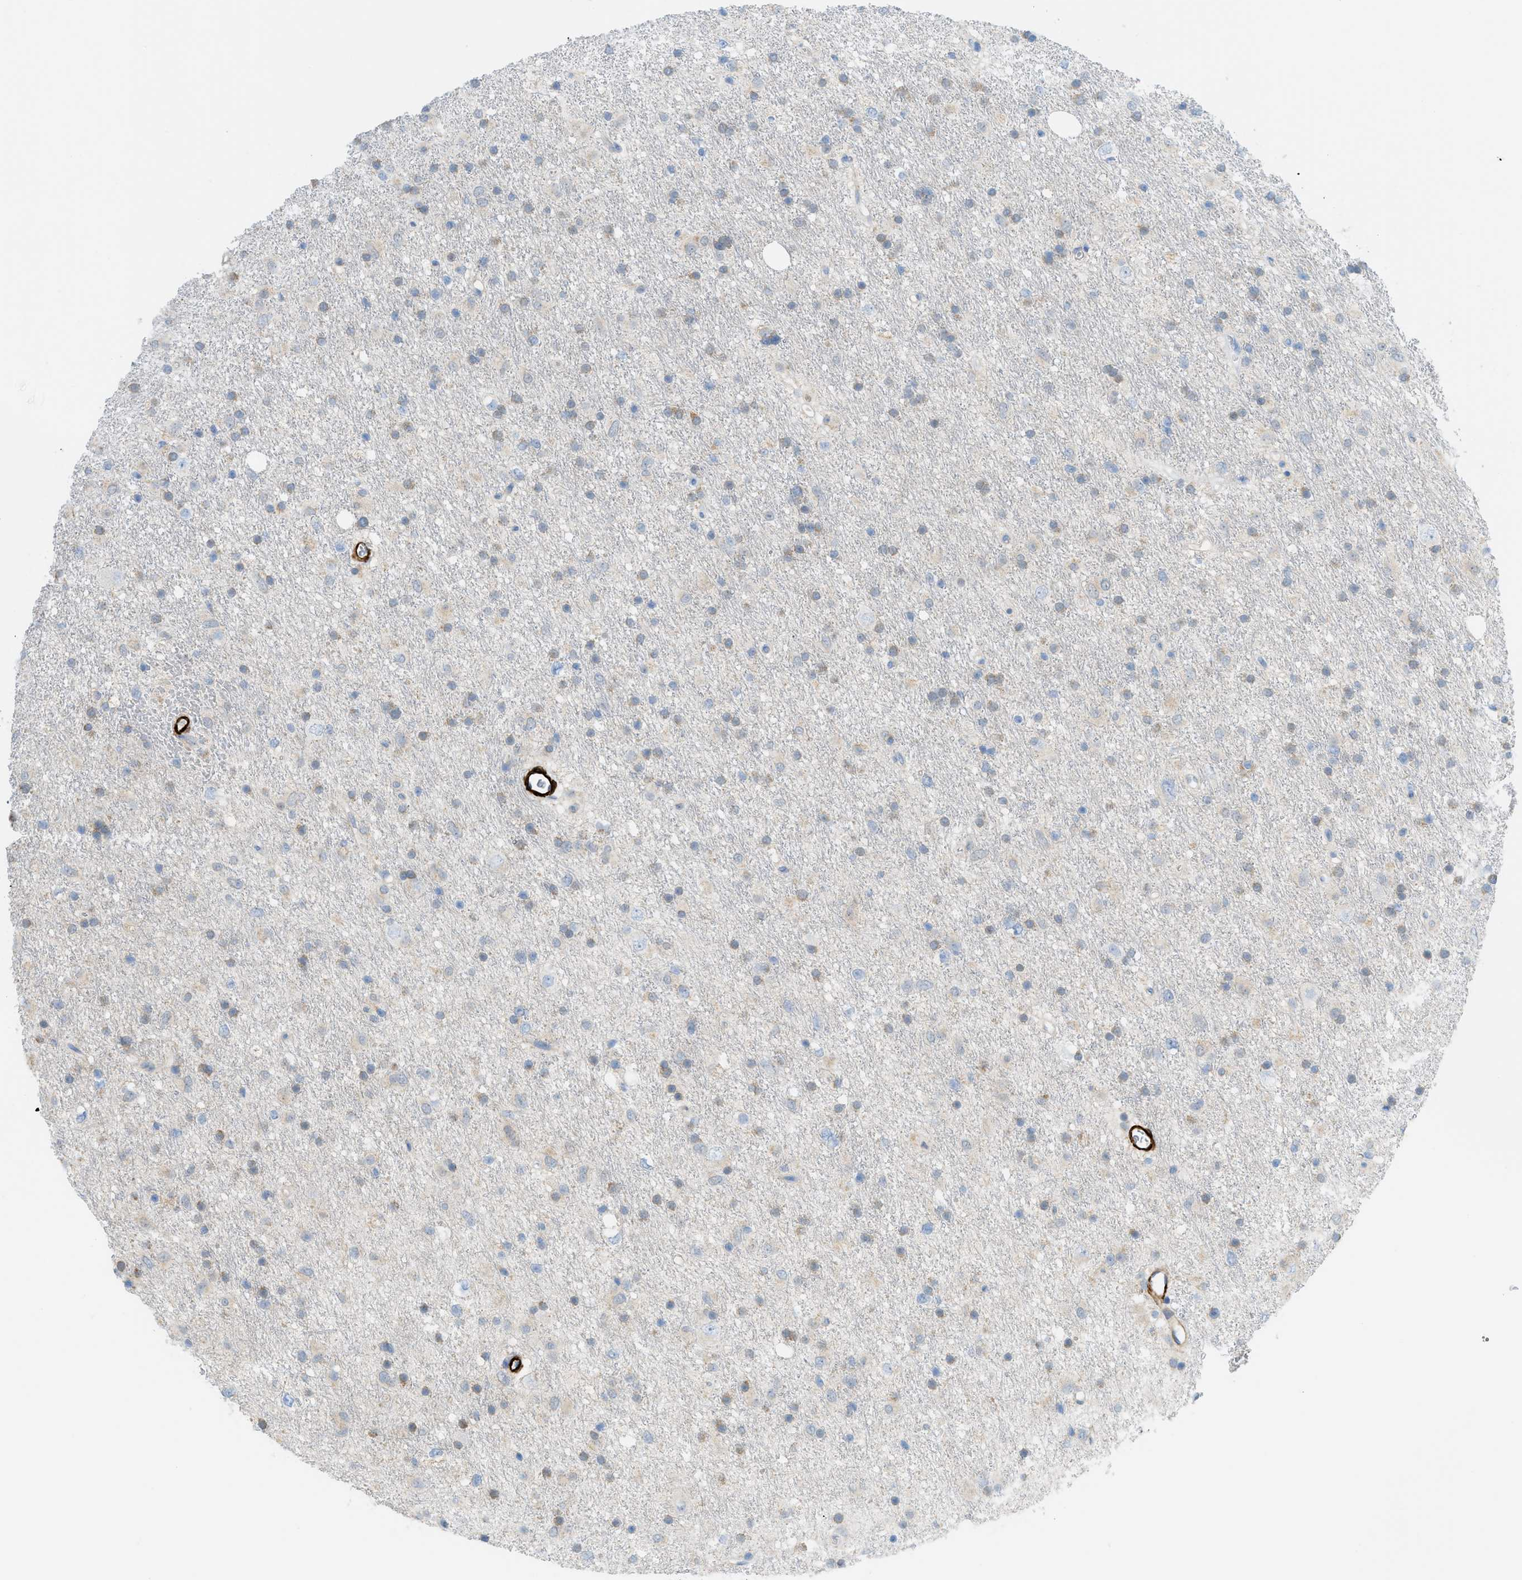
{"staining": {"intensity": "weak", "quantity": "<25%", "location": "cytoplasmic/membranous"}, "tissue": "glioma", "cell_type": "Tumor cells", "image_type": "cancer", "snomed": [{"axis": "morphology", "description": "Glioma, malignant, Low grade"}, {"axis": "topography", "description": "Brain"}], "caption": "A photomicrograph of malignant glioma (low-grade) stained for a protein shows no brown staining in tumor cells. The staining is performed using DAB (3,3'-diaminobenzidine) brown chromogen with nuclei counter-stained in using hematoxylin.", "gene": "MYH11", "patient": {"sex": "male", "age": 77}}